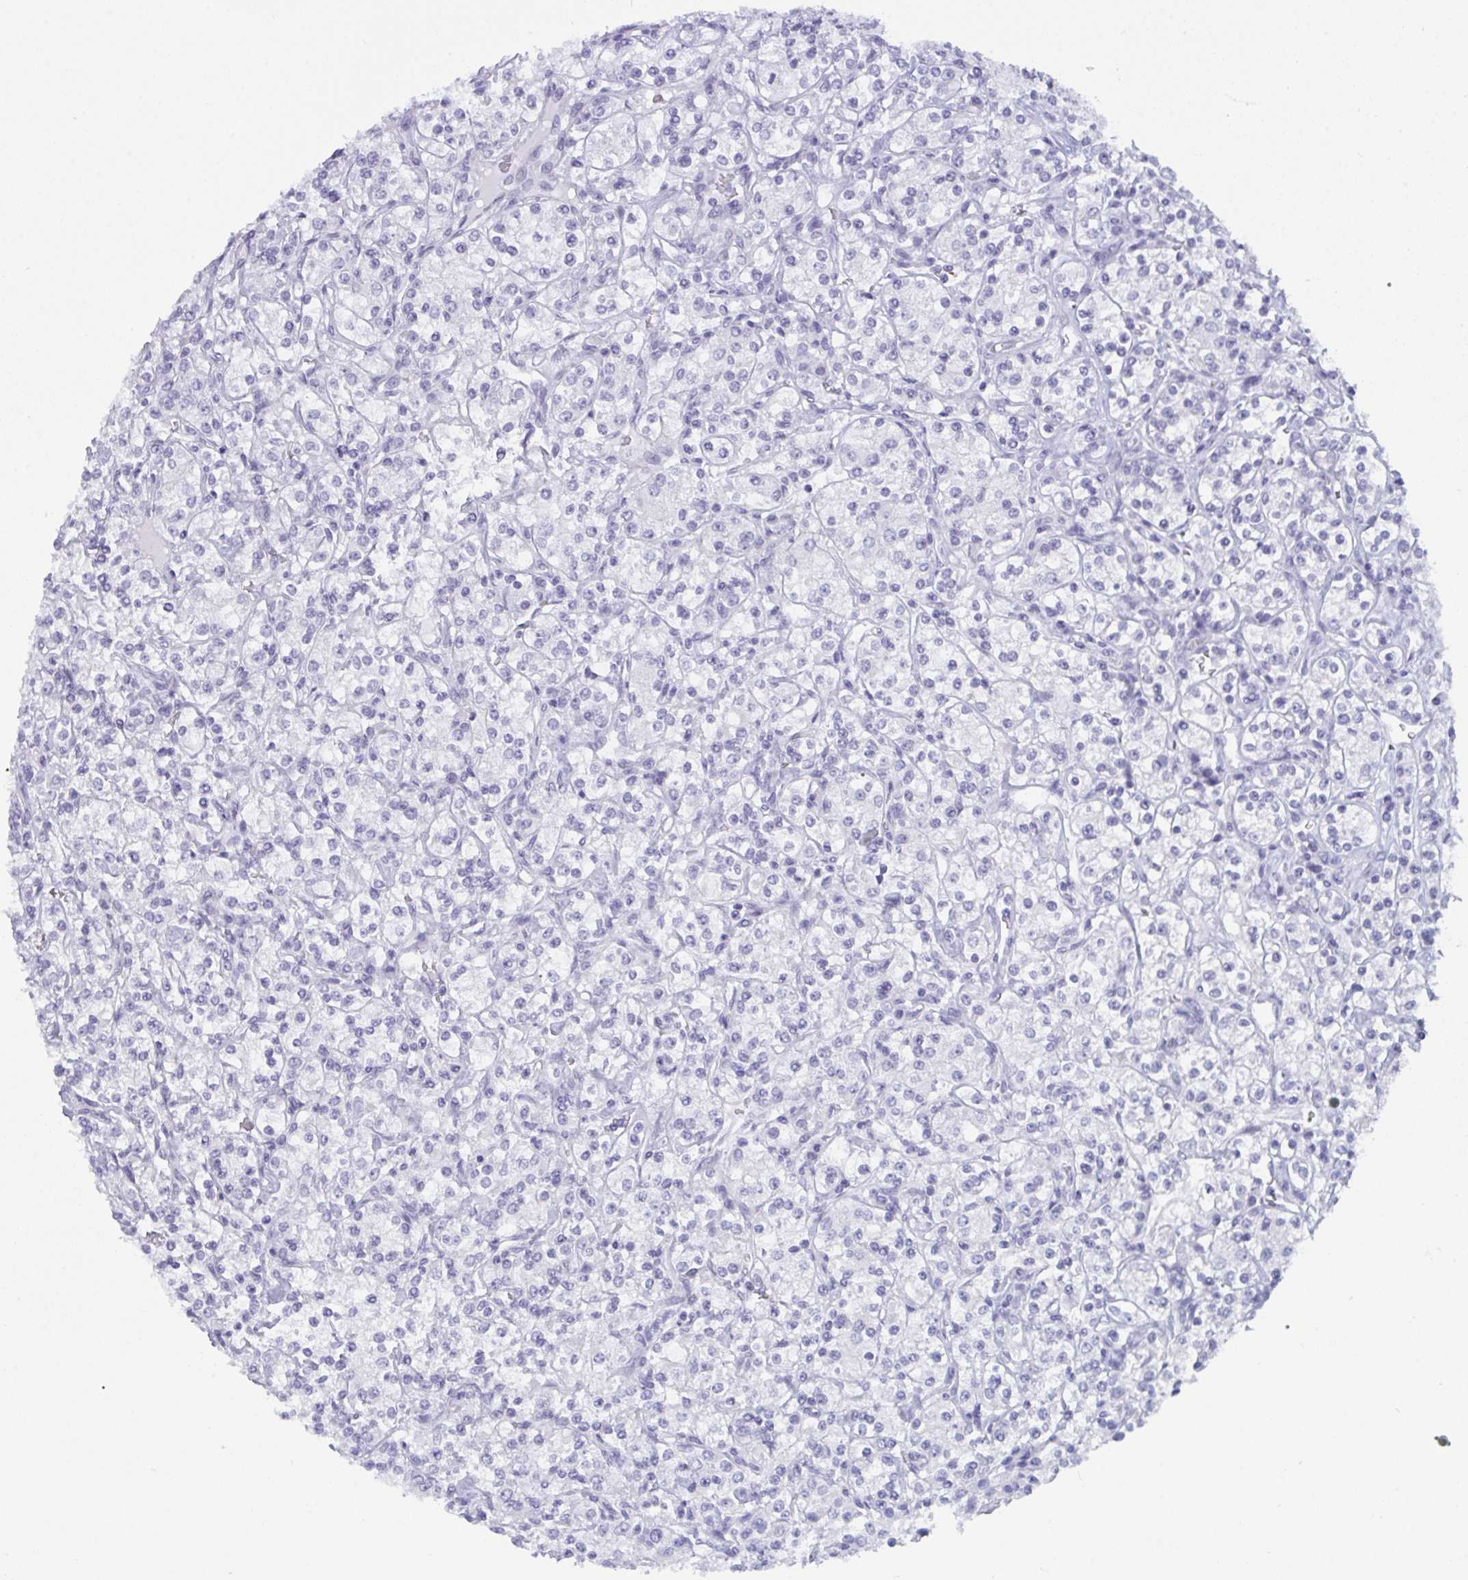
{"staining": {"intensity": "negative", "quantity": "none", "location": "none"}, "tissue": "renal cancer", "cell_type": "Tumor cells", "image_type": "cancer", "snomed": [{"axis": "morphology", "description": "Adenocarcinoma, NOS"}, {"axis": "topography", "description": "Kidney"}], "caption": "Immunohistochemical staining of renal cancer shows no significant positivity in tumor cells. The staining was performed using DAB to visualize the protein expression in brown, while the nuclei were stained in blue with hematoxylin (Magnification: 20x).", "gene": "BMAL2", "patient": {"sex": "male", "age": 77}}